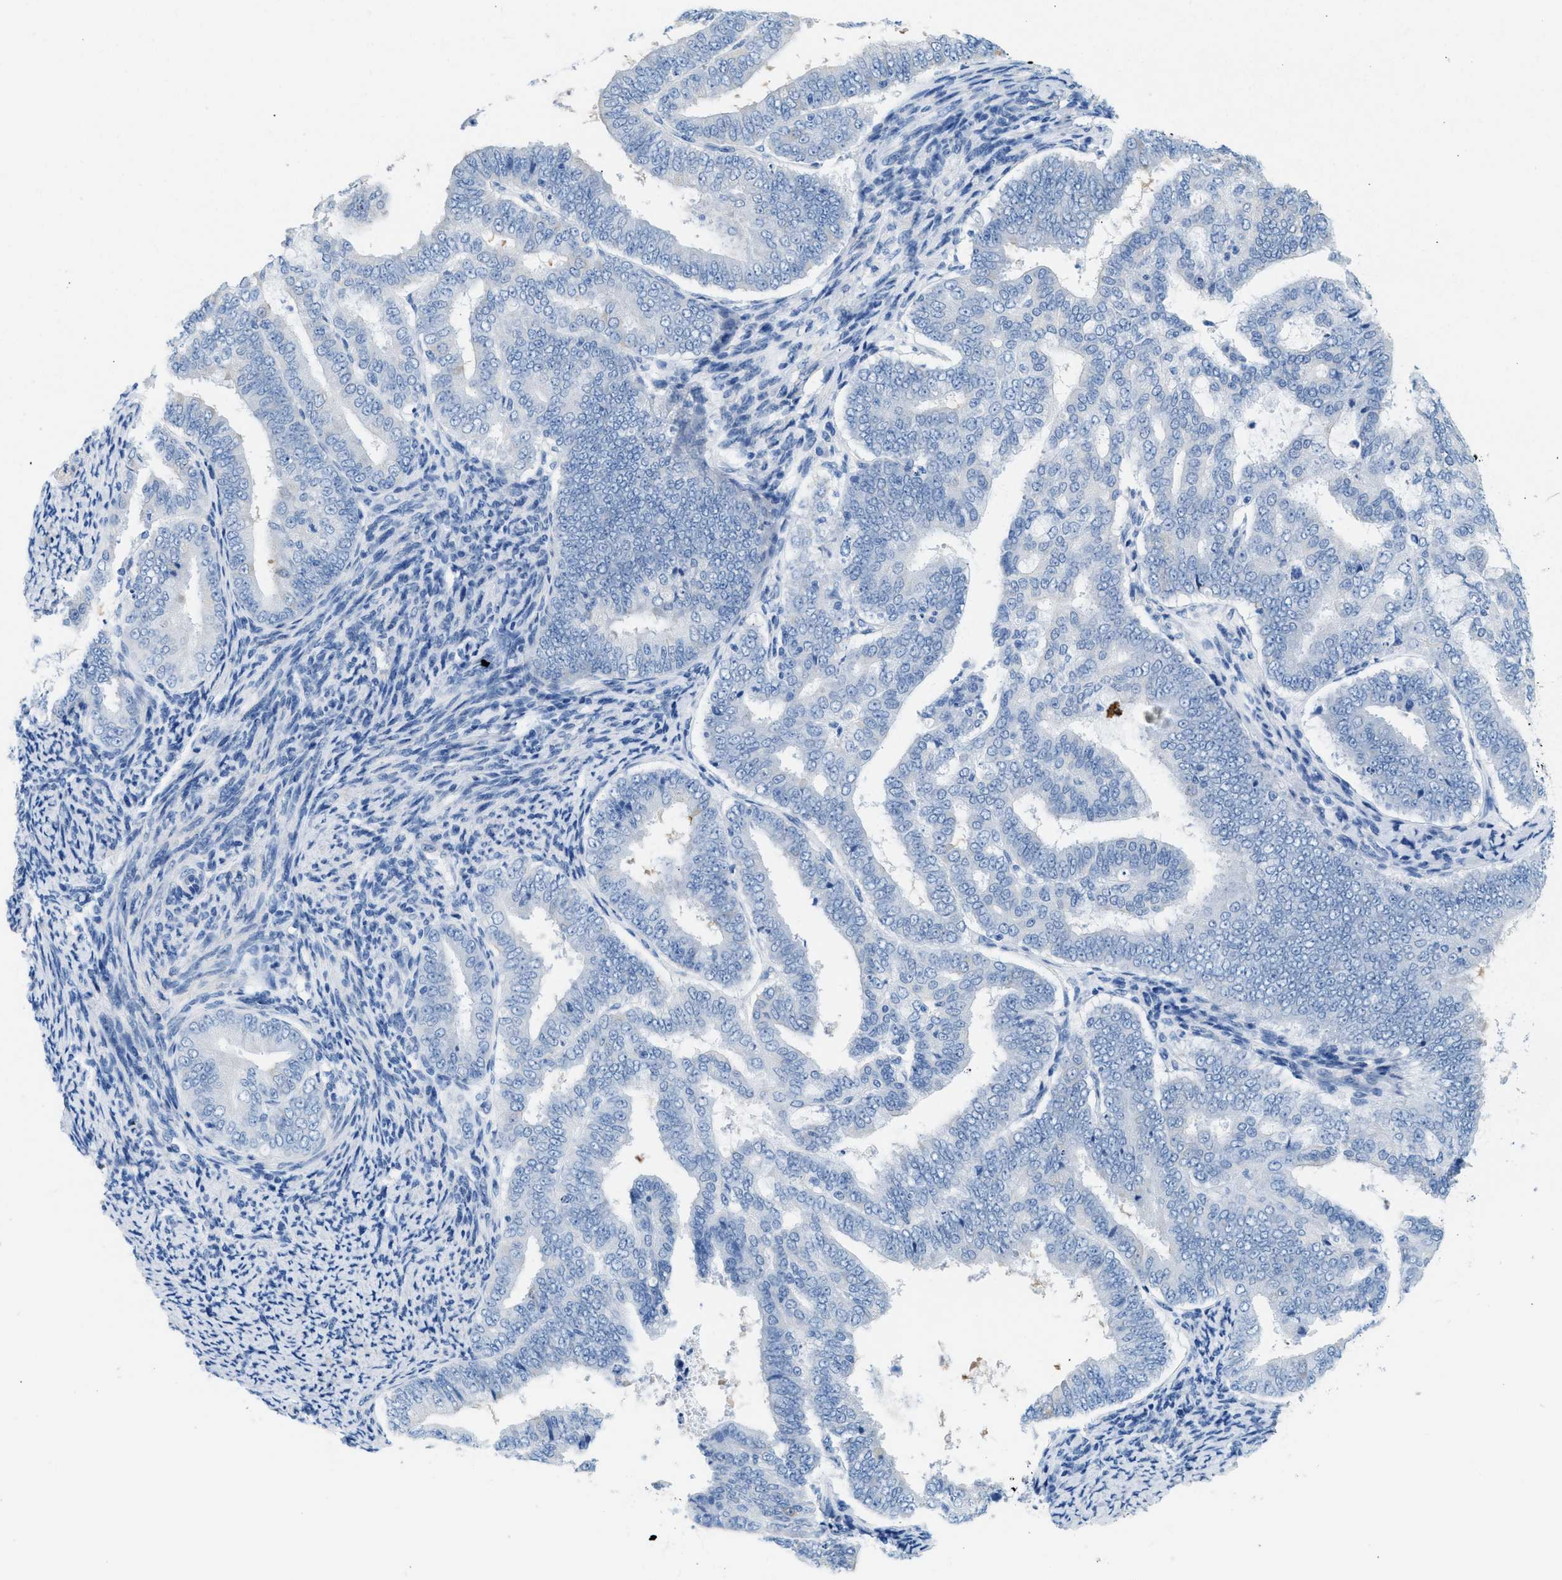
{"staining": {"intensity": "negative", "quantity": "none", "location": "none"}, "tissue": "endometrial cancer", "cell_type": "Tumor cells", "image_type": "cancer", "snomed": [{"axis": "morphology", "description": "Adenocarcinoma, NOS"}, {"axis": "topography", "description": "Endometrium"}], "caption": "DAB immunohistochemical staining of endometrial adenocarcinoma demonstrates no significant positivity in tumor cells. Nuclei are stained in blue.", "gene": "SPAM1", "patient": {"sex": "female", "age": 63}}